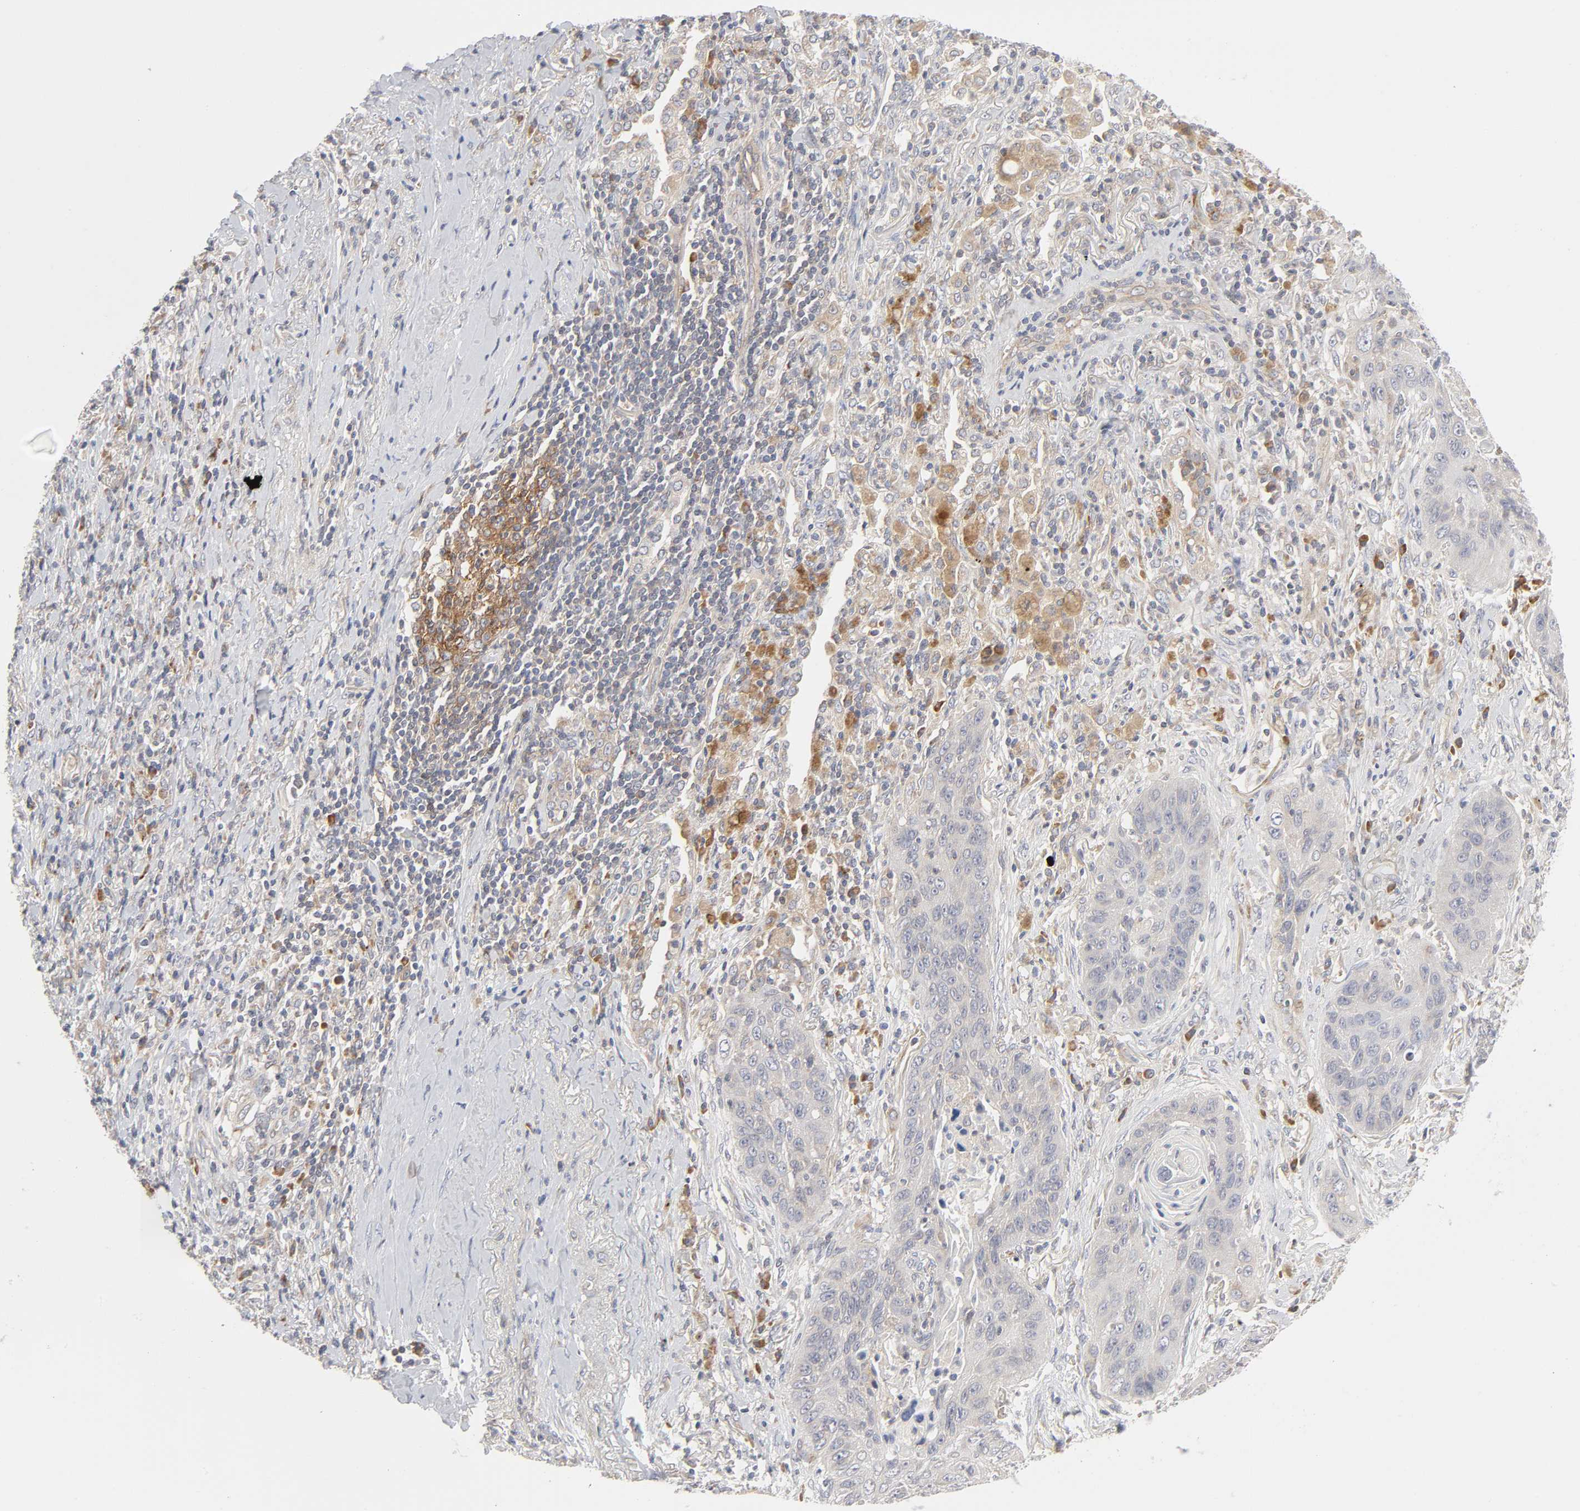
{"staining": {"intensity": "weak", "quantity": "25%-75%", "location": "cytoplasmic/membranous"}, "tissue": "lung cancer", "cell_type": "Tumor cells", "image_type": "cancer", "snomed": [{"axis": "morphology", "description": "Squamous cell carcinoma, NOS"}, {"axis": "topography", "description": "Lung"}], "caption": "Immunohistochemical staining of human lung cancer (squamous cell carcinoma) exhibits low levels of weak cytoplasmic/membranous expression in about 25%-75% of tumor cells. (Stains: DAB in brown, nuclei in blue, Microscopy: brightfield microscopy at high magnification).", "gene": "IL4R", "patient": {"sex": "female", "age": 67}}